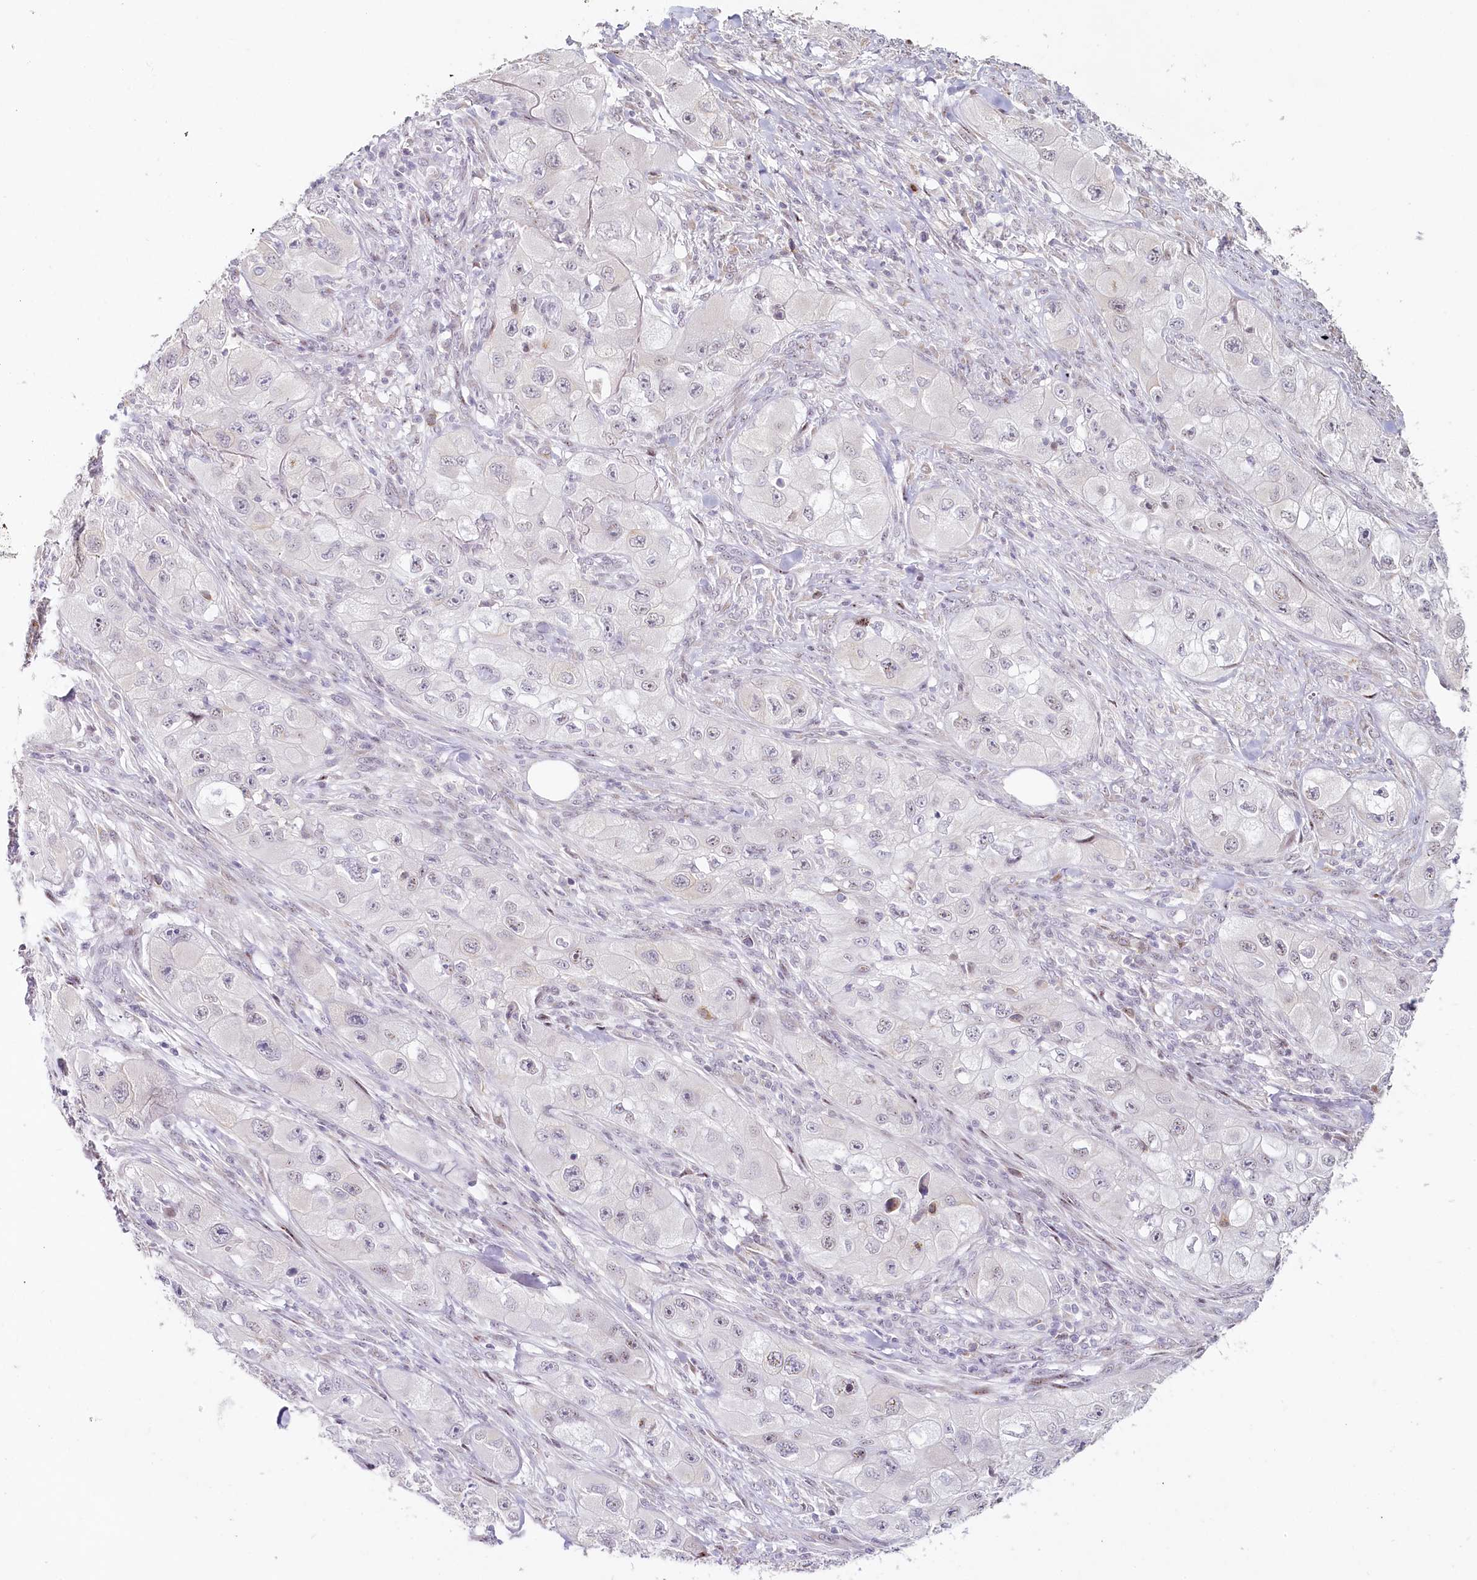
{"staining": {"intensity": "negative", "quantity": "none", "location": "none"}, "tissue": "skin cancer", "cell_type": "Tumor cells", "image_type": "cancer", "snomed": [{"axis": "morphology", "description": "Squamous cell carcinoma, NOS"}, {"axis": "topography", "description": "Skin"}, {"axis": "topography", "description": "Subcutis"}], "caption": "Skin squamous cell carcinoma stained for a protein using immunohistochemistry reveals no staining tumor cells.", "gene": "HPD", "patient": {"sex": "male", "age": 73}}